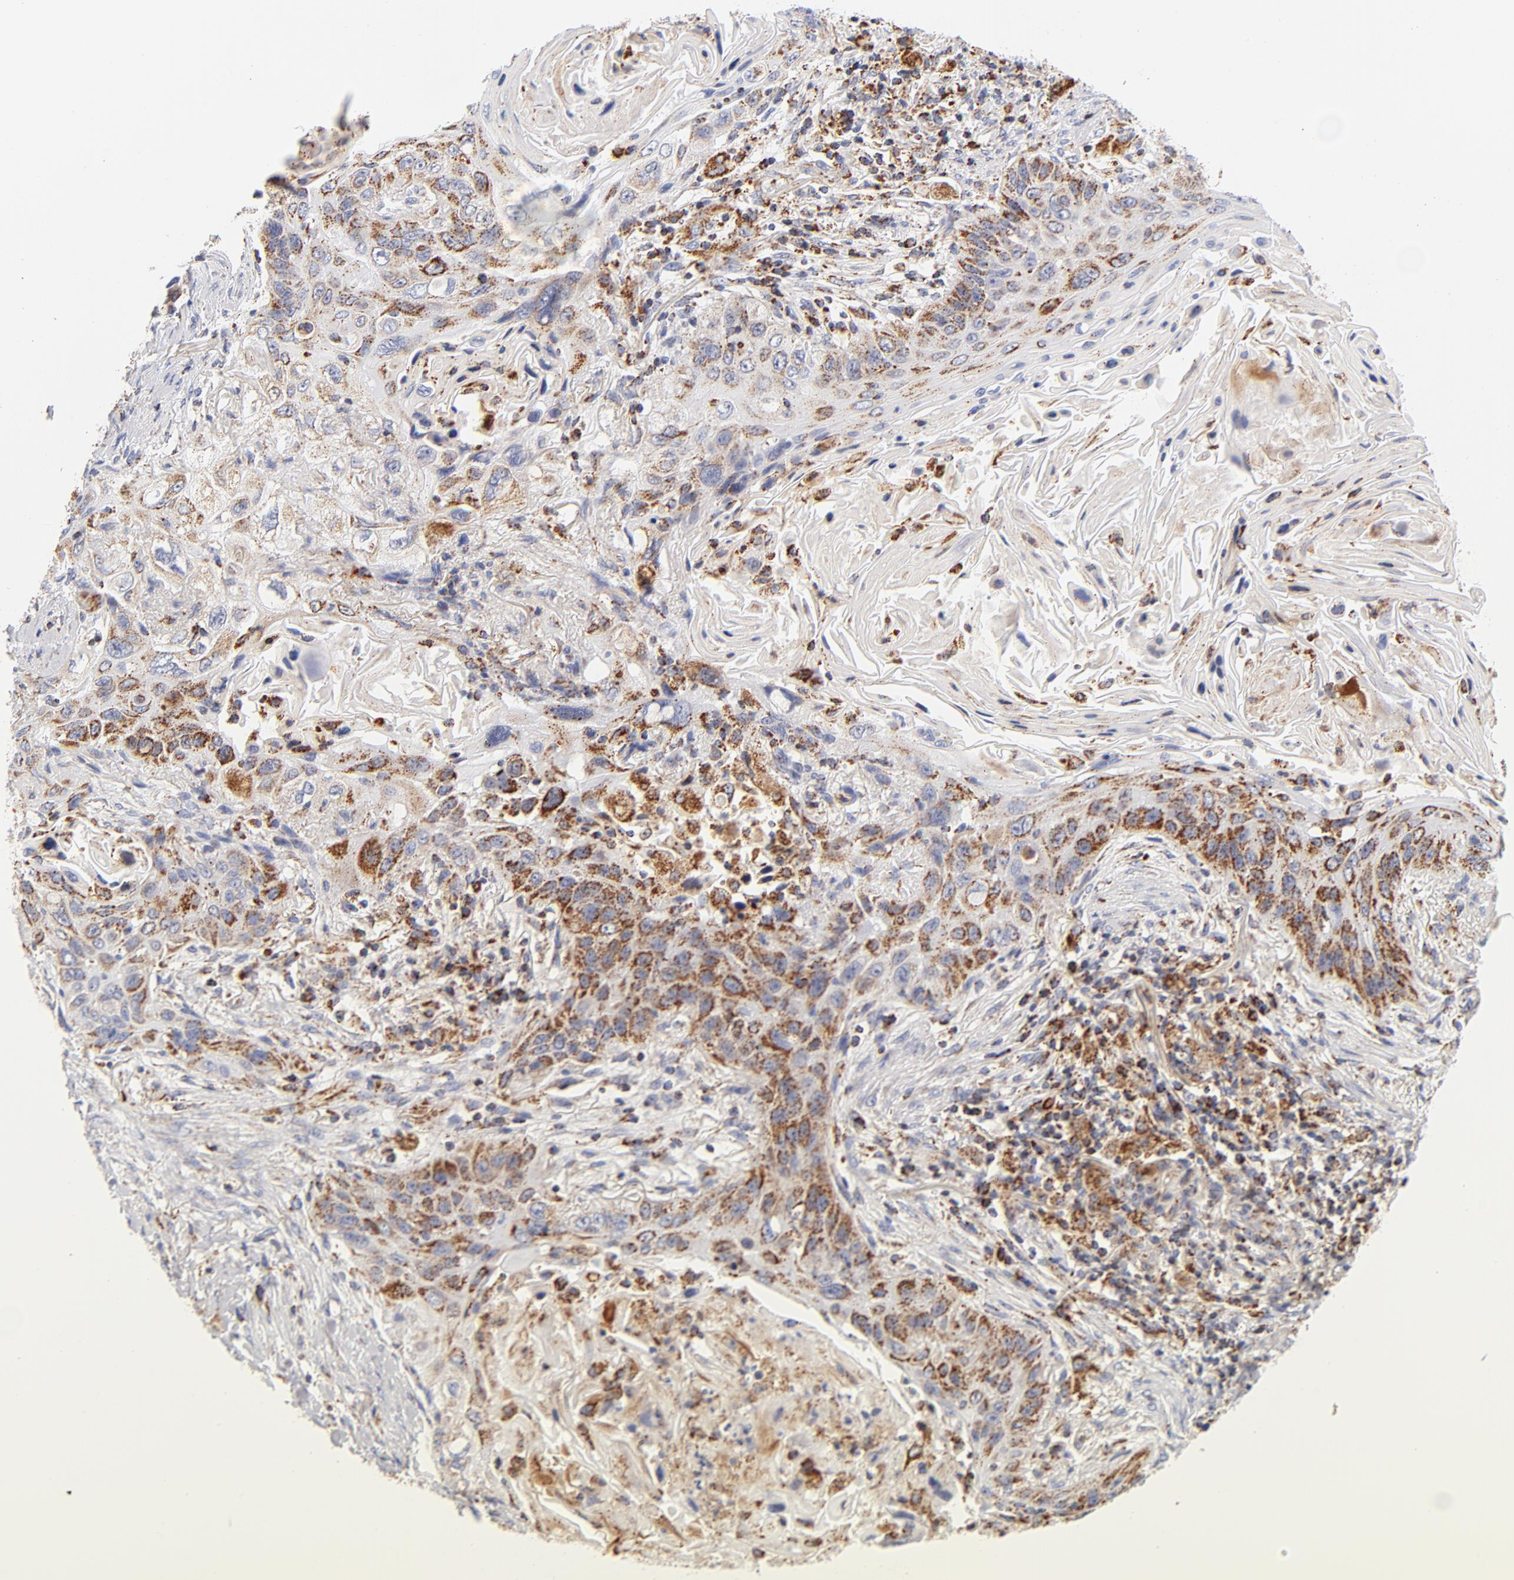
{"staining": {"intensity": "moderate", "quantity": ">75%", "location": "cytoplasmic/membranous"}, "tissue": "lung cancer", "cell_type": "Tumor cells", "image_type": "cancer", "snomed": [{"axis": "morphology", "description": "Squamous cell carcinoma, NOS"}, {"axis": "topography", "description": "Lung"}], "caption": "Immunohistochemical staining of human lung cancer exhibits moderate cytoplasmic/membranous protein positivity in about >75% of tumor cells. (Stains: DAB in brown, nuclei in blue, Microscopy: brightfield microscopy at high magnification).", "gene": "ECHS1", "patient": {"sex": "female", "age": 67}}